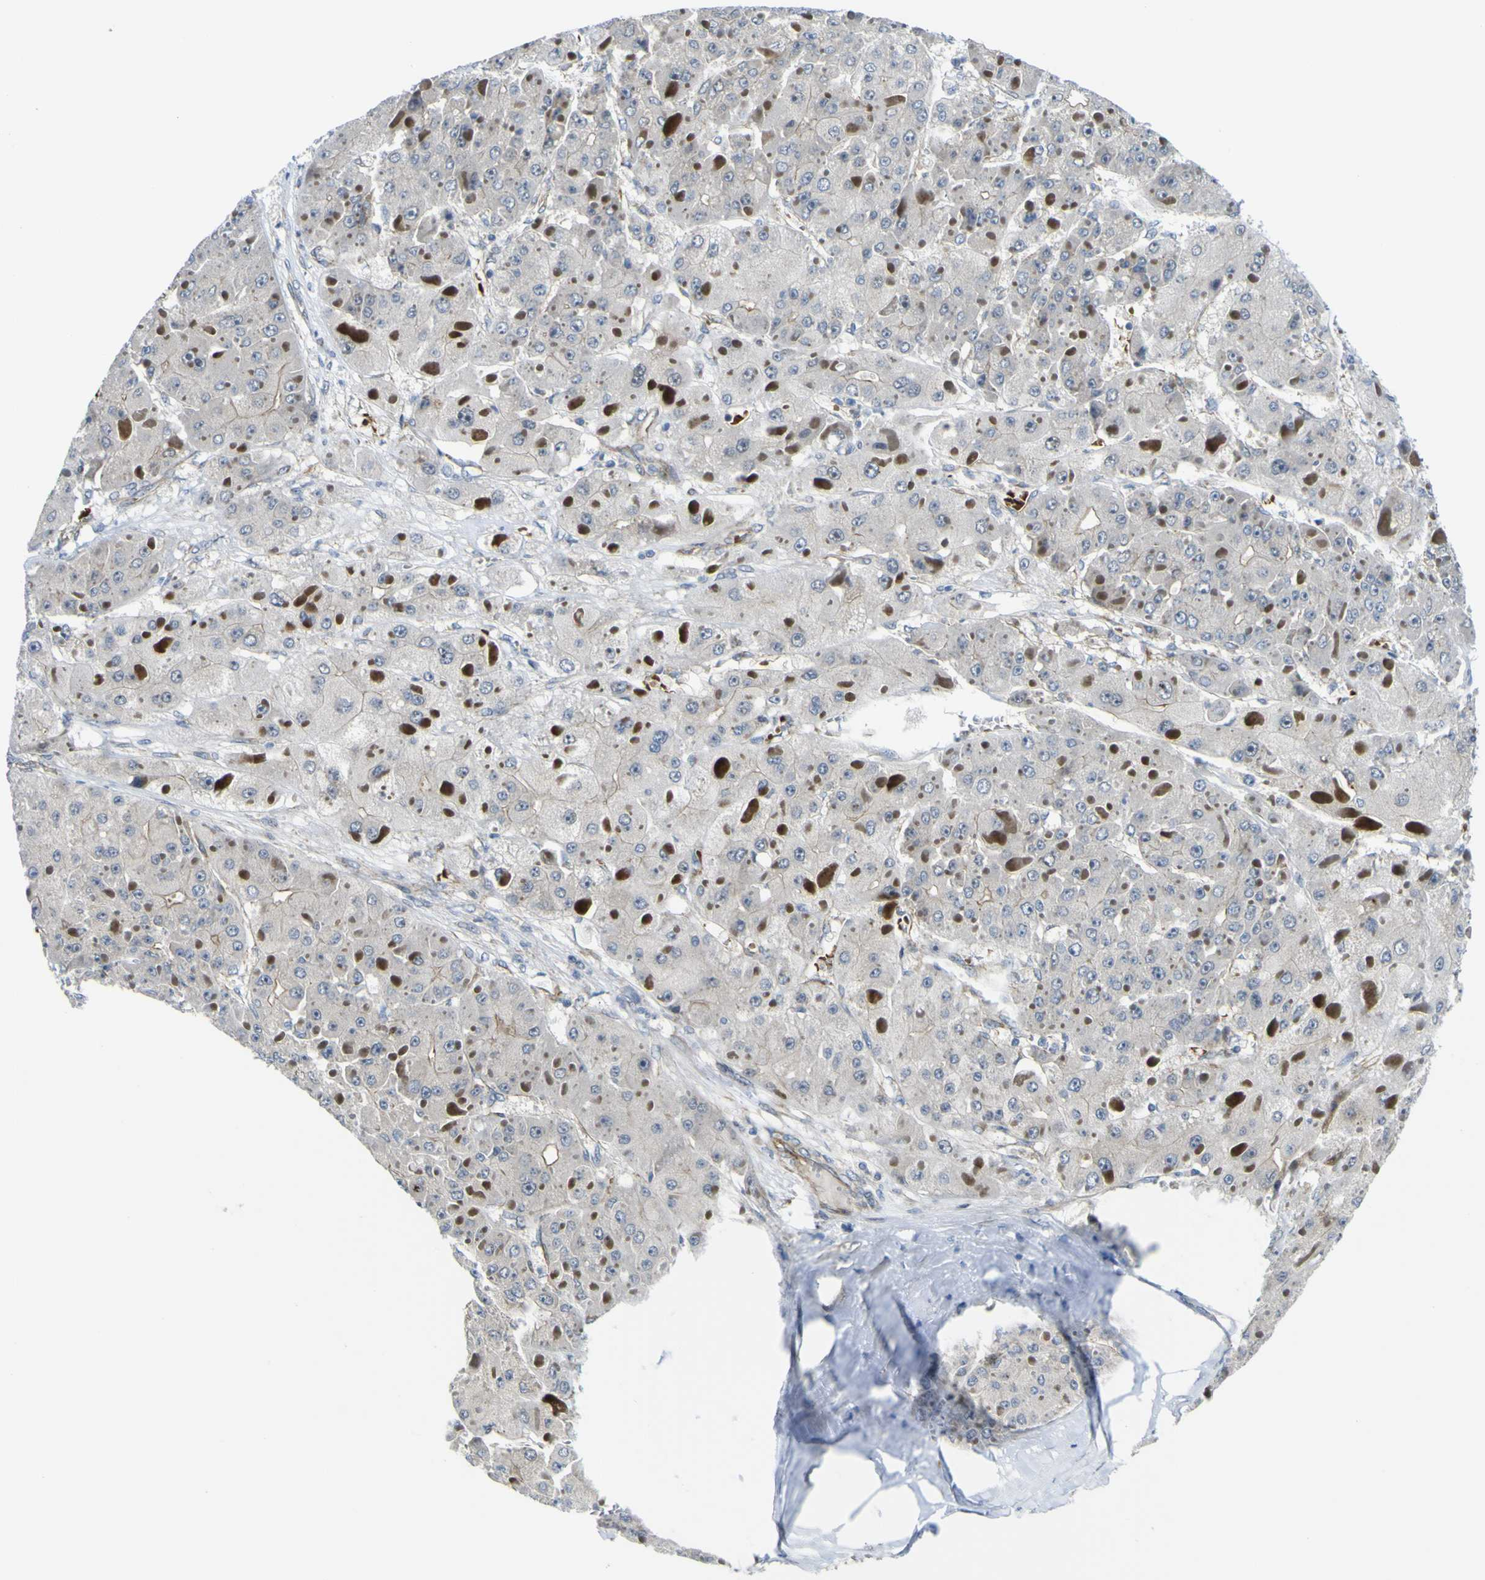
{"staining": {"intensity": "negative", "quantity": "none", "location": "none"}, "tissue": "liver cancer", "cell_type": "Tumor cells", "image_type": "cancer", "snomed": [{"axis": "morphology", "description": "Carcinoma, Hepatocellular, NOS"}, {"axis": "topography", "description": "Liver"}], "caption": "A high-resolution image shows immunohistochemistry staining of liver hepatocellular carcinoma, which reveals no significant positivity in tumor cells.", "gene": "KDM7A", "patient": {"sex": "female", "age": 73}}